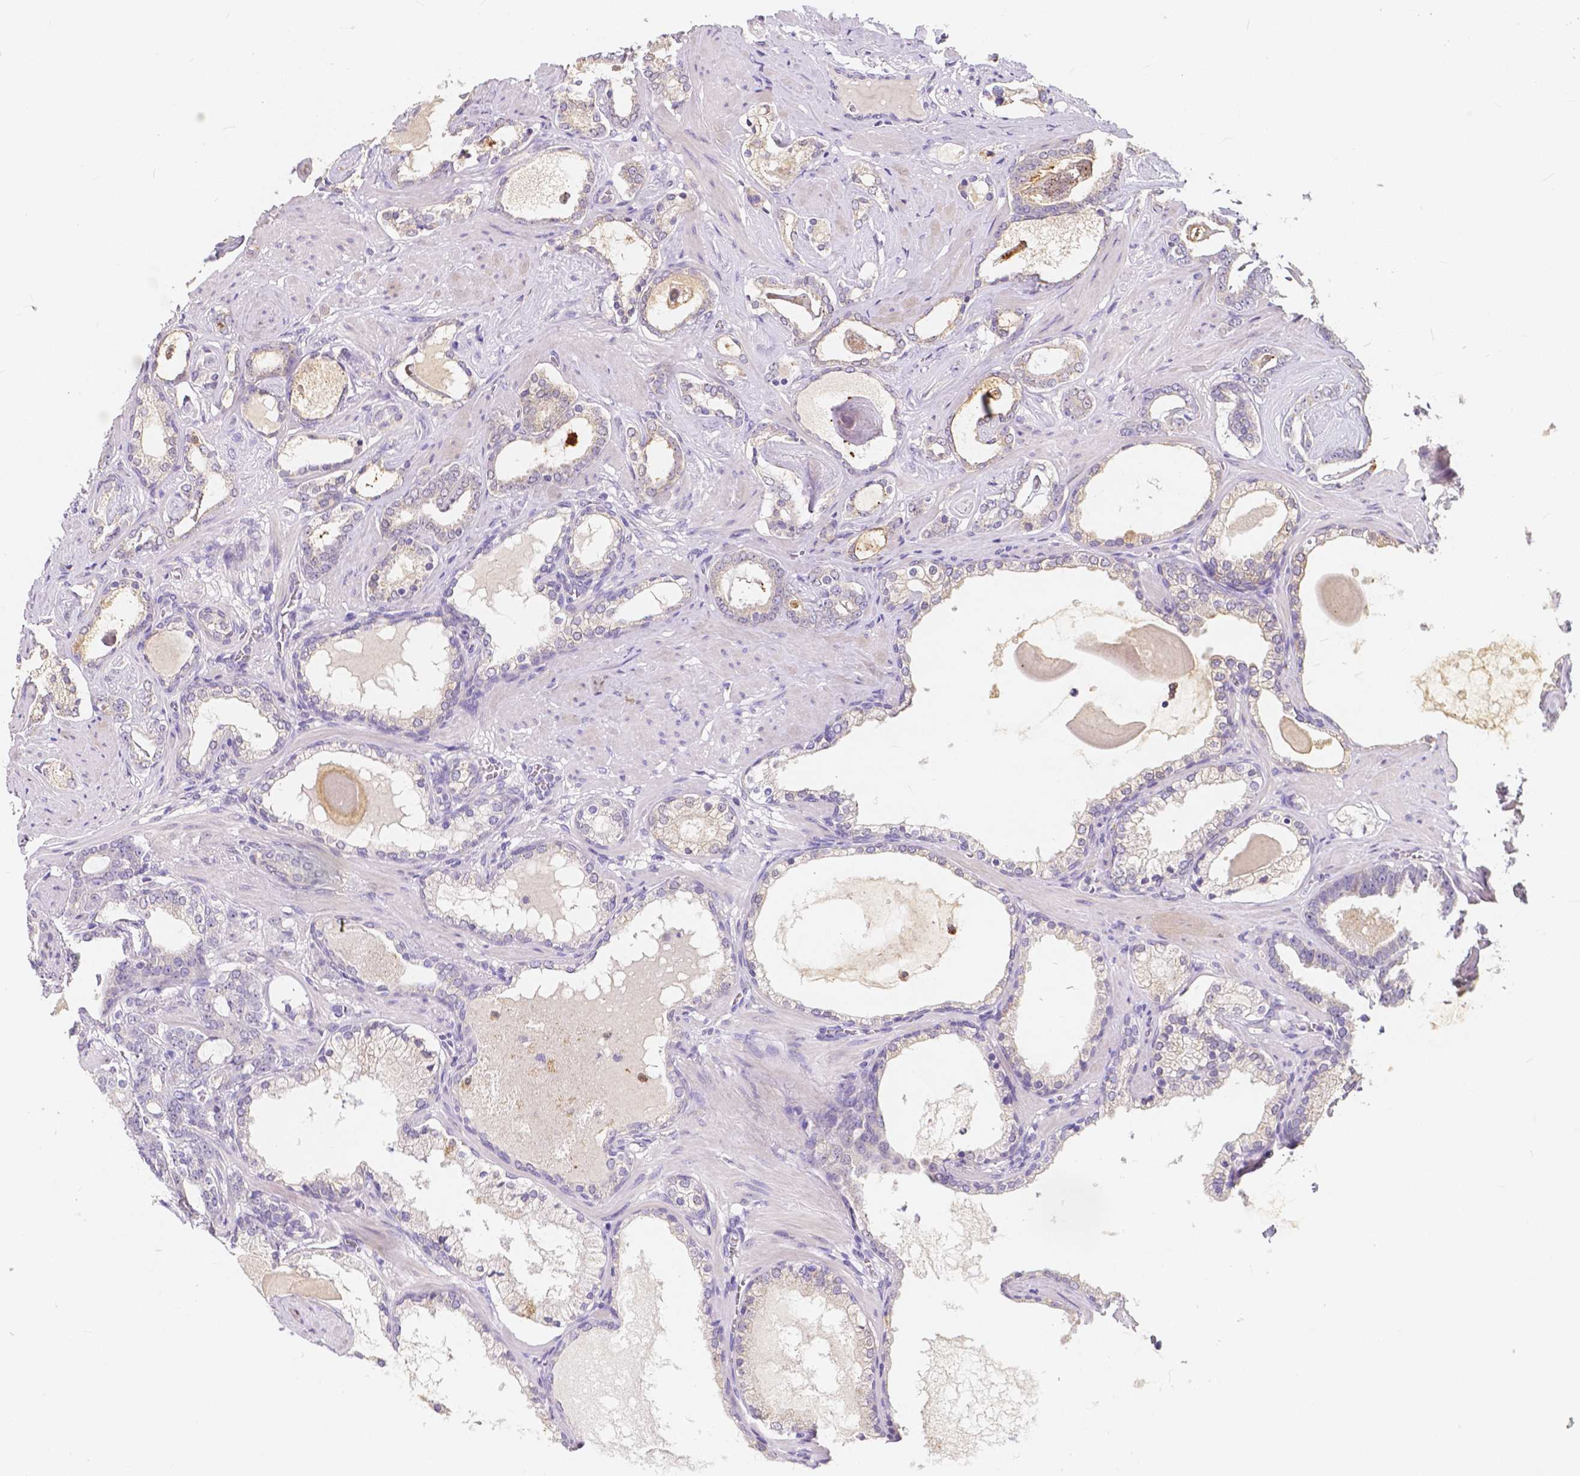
{"staining": {"intensity": "negative", "quantity": "none", "location": "none"}, "tissue": "prostate cancer", "cell_type": "Tumor cells", "image_type": "cancer", "snomed": [{"axis": "morphology", "description": "Adenocarcinoma, High grade"}, {"axis": "topography", "description": "Prostate"}], "caption": "Immunohistochemistry (IHC) image of neoplastic tissue: human high-grade adenocarcinoma (prostate) stained with DAB reveals no significant protein staining in tumor cells.", "gene": "ACP5", "patient": {"sex": "male", "age": 63}}